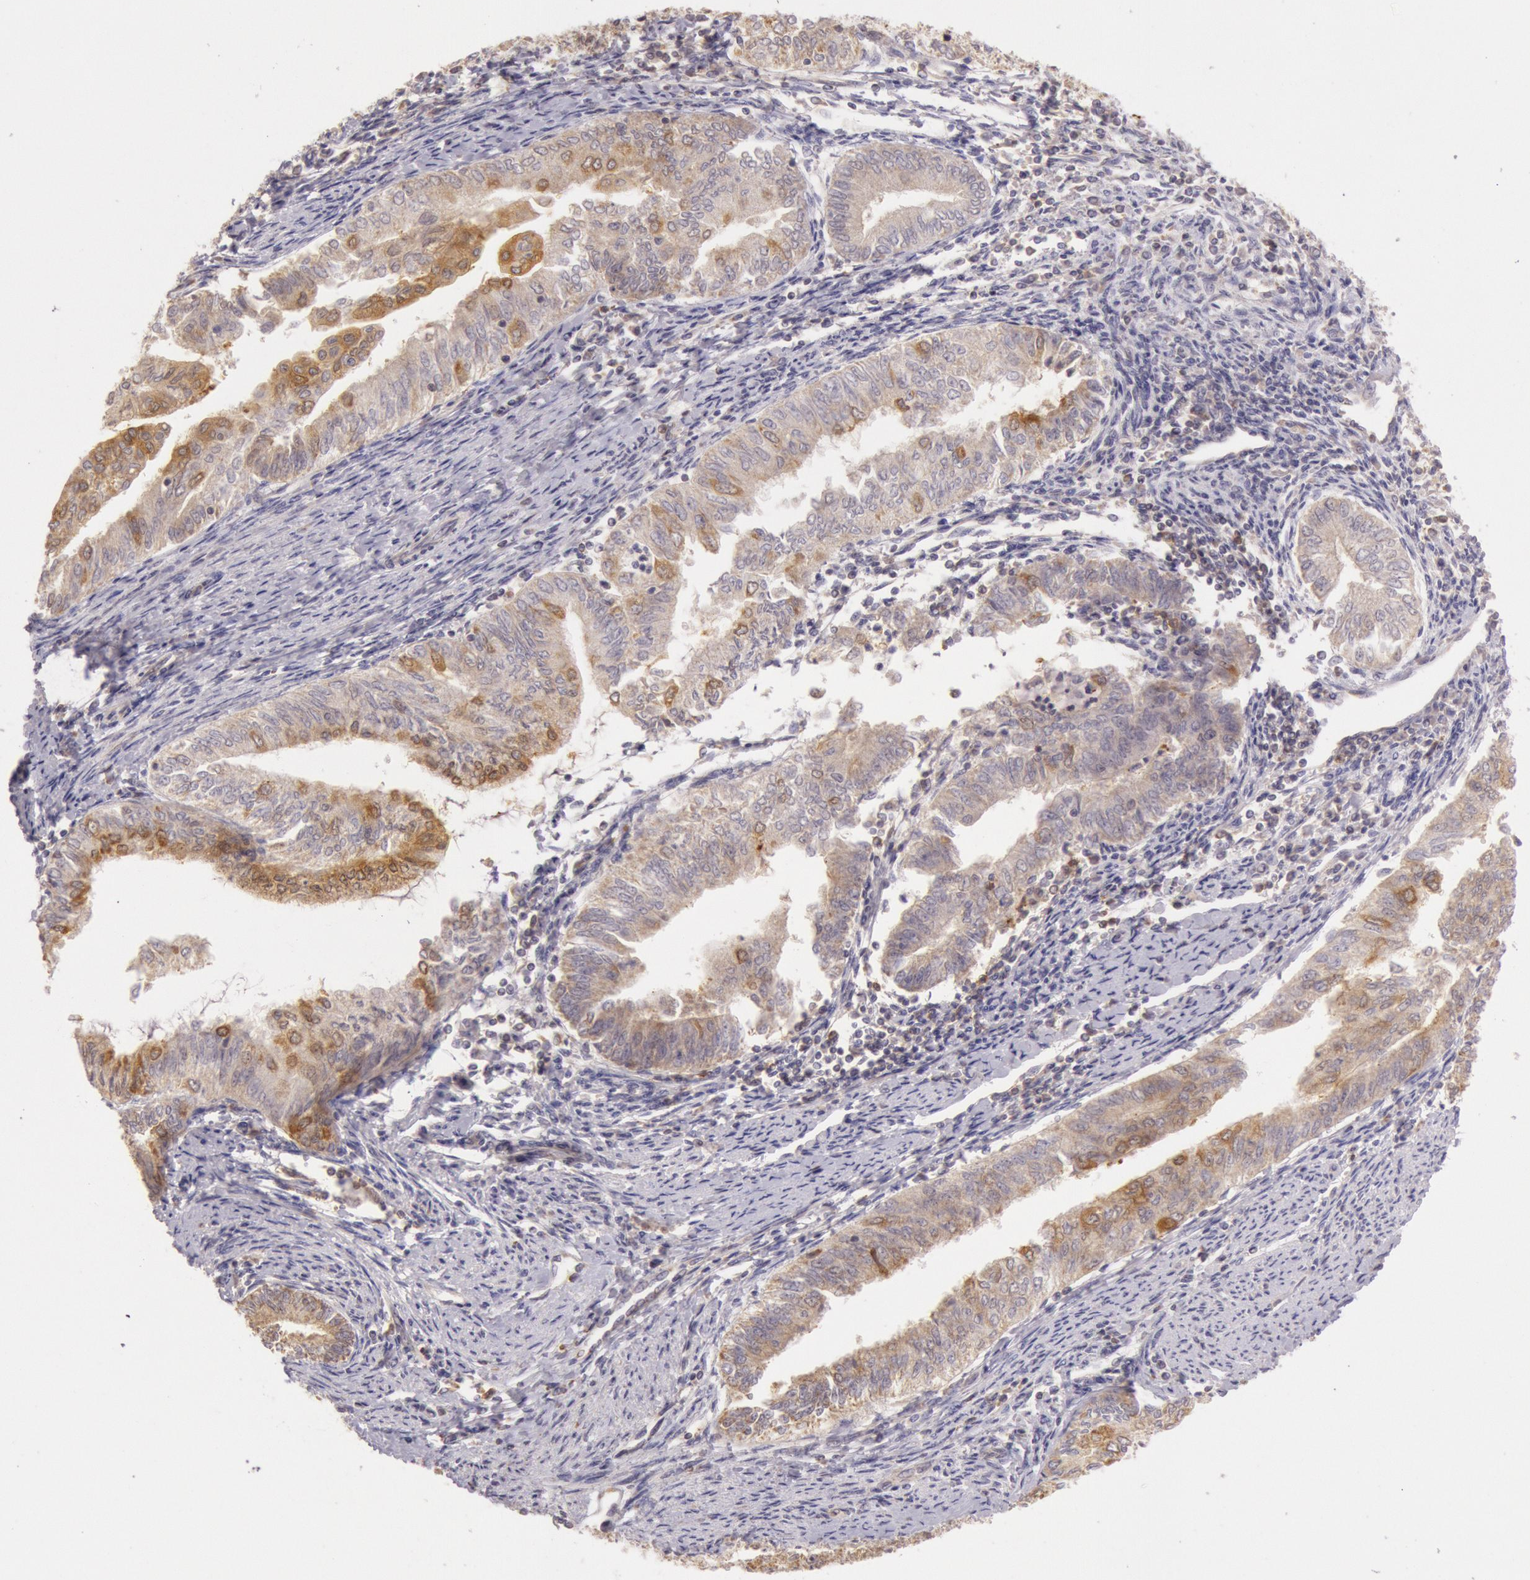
{"staining": {"intensity": "moderate", "quantity": ">75%", "location": "cytoplasmic/membranous"}, "tissue": "endometrial cancer", "cell_type": "Tumor cells", "image_type": "cancer", "snomed": [{"axis": "morphology", "description": "Adenocarcinoma, NOS"}, {"axis": "topography", "description": "Endometrium"}], "caption": "Protein staining of endometrial cancer tissue demonstrates moderate cytoplasmic/membranous expression in about >75% of tumor cells.", "gene": "CDK16", "patient": {"sex": "female", "age": 66}}